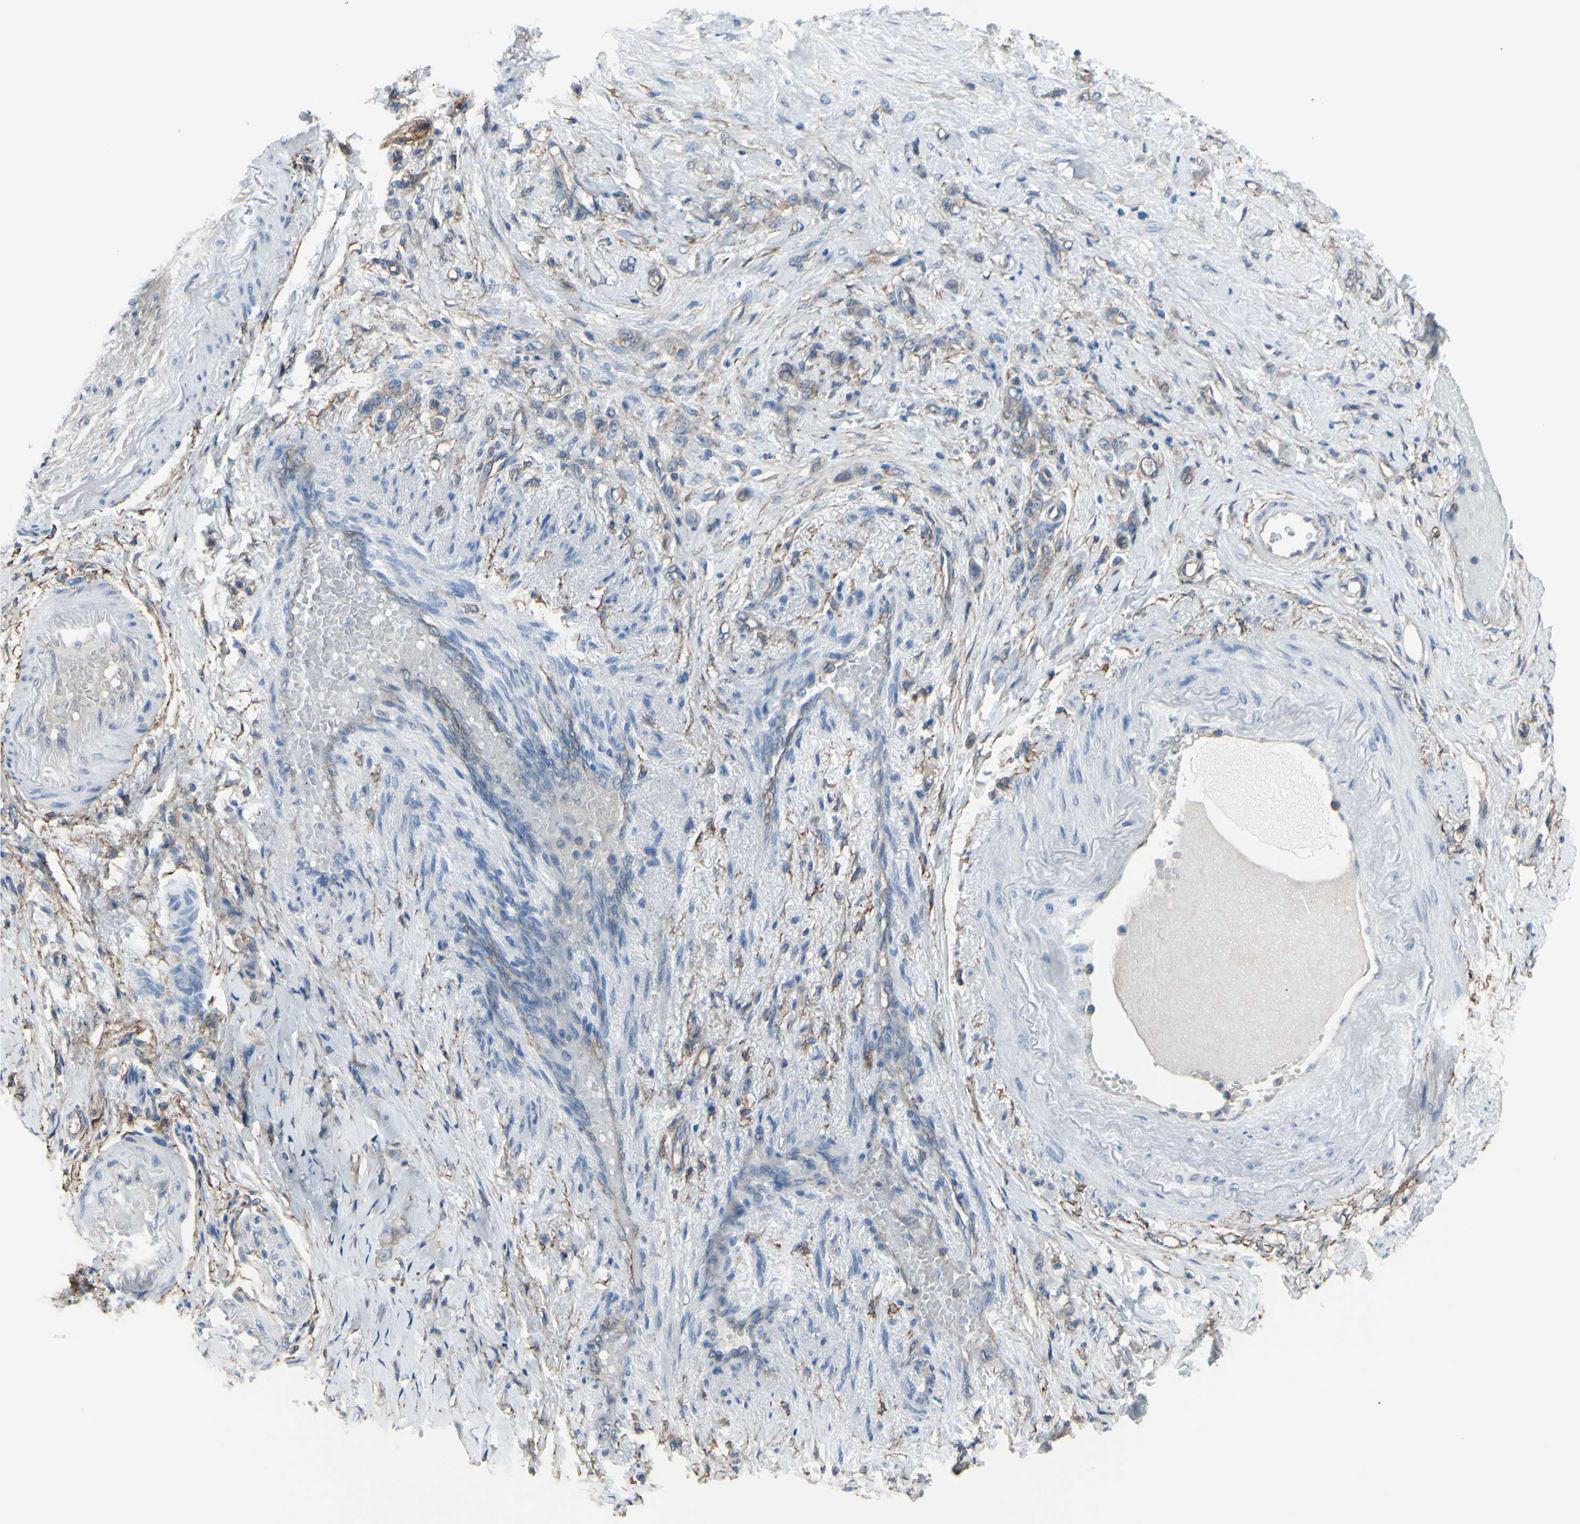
{"staining": {"intensity": "weak", "quantity": ">75%", "location": "cytoplasmic/membranous"}, "tissue": "stomach cancer", "cell_type": "Tumor cells", "image_type": "cancer", "snomed": [{"axis": "morphology", "description": "Adenocarcinoma, NOS"}, {"axis": "topography", "description": "Stomach"}], "caption": "There is low levels of weak cytoplasmic/membranous staining in tumor cells of stomach cancer, as demonstrated by immunohistochemical staining (brown color).", "gene": "ADD1", "patient": {"sex": "male", "age": 82}}